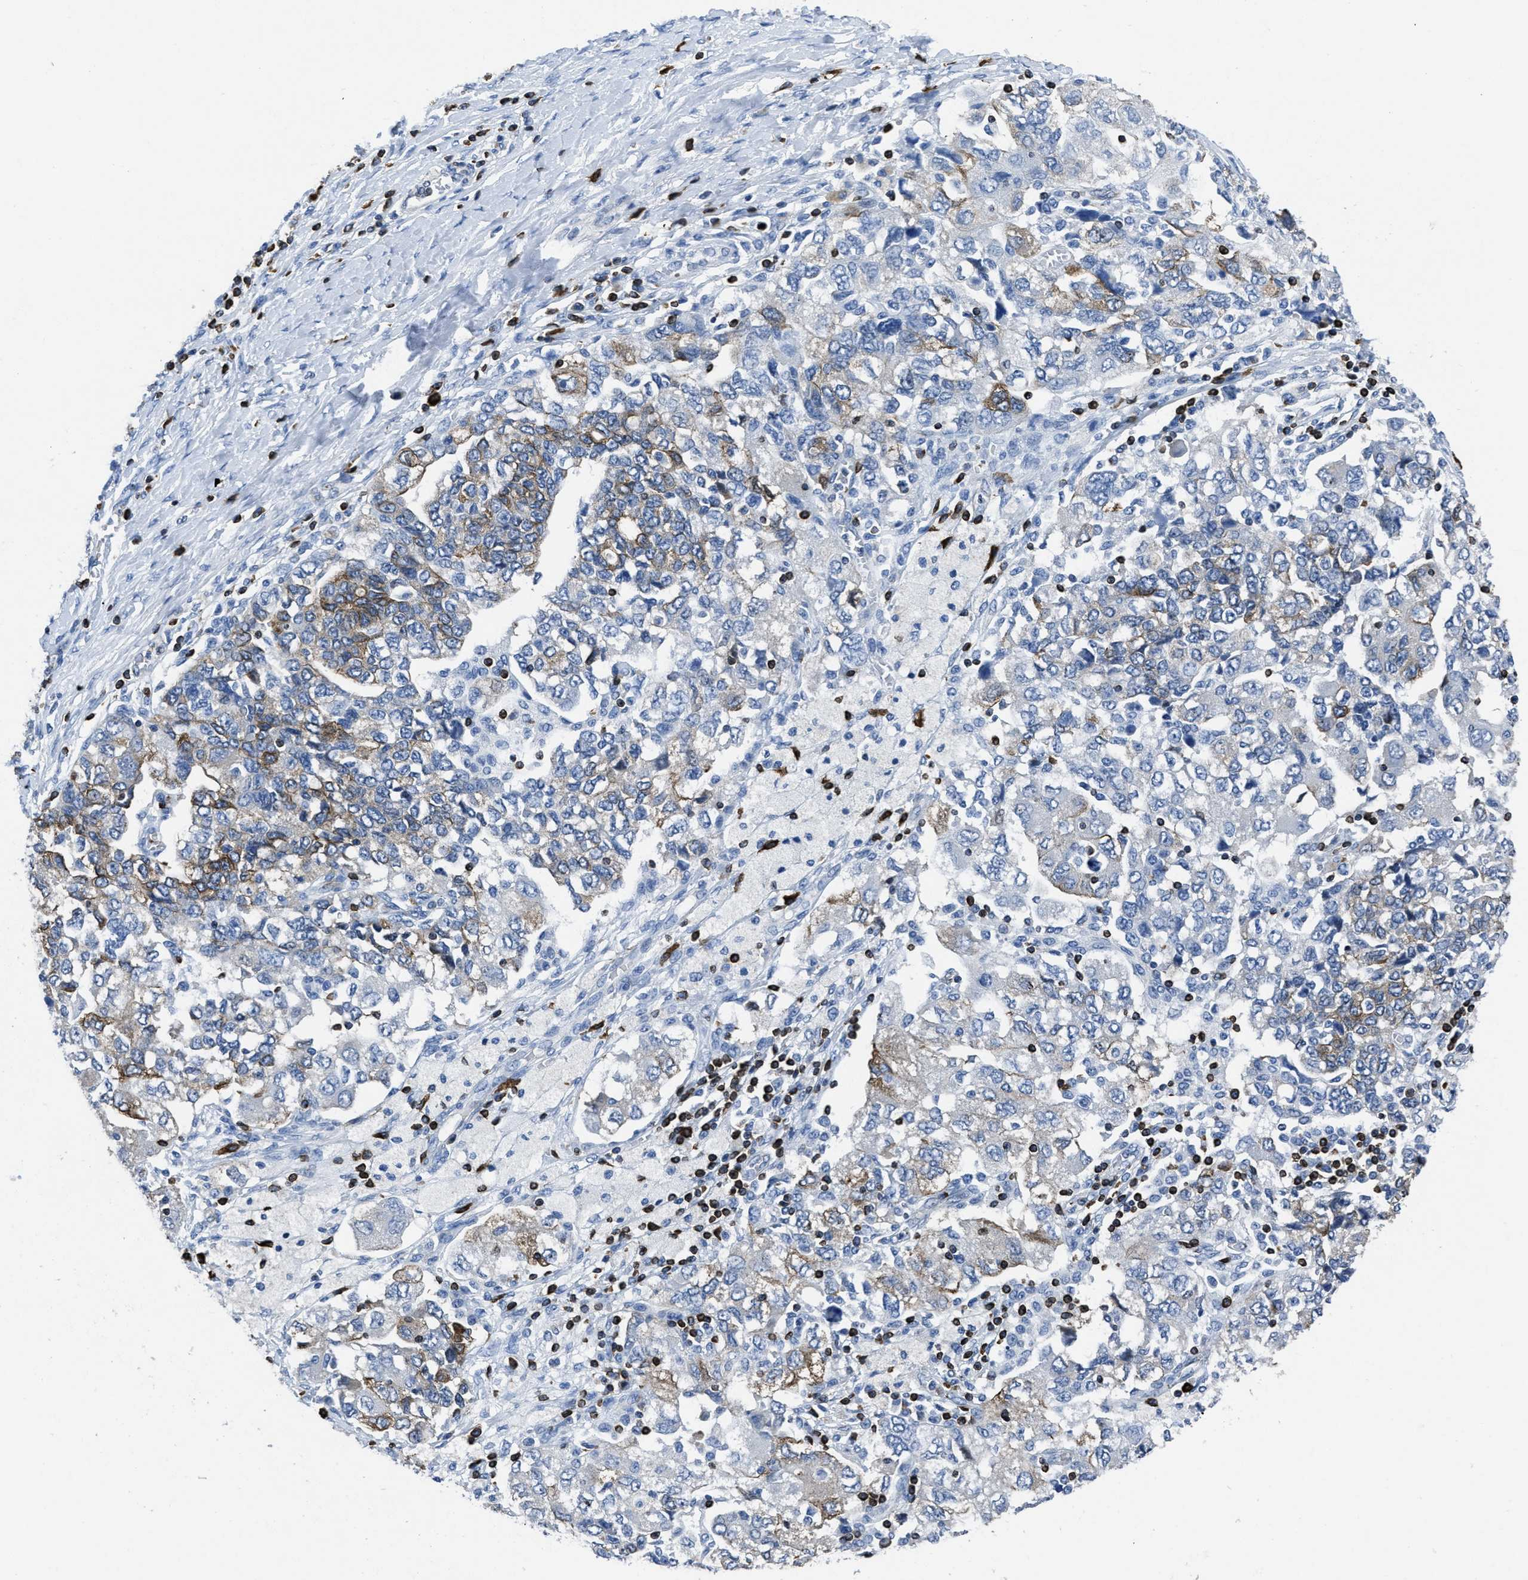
{"staining": {"intensity": "strong", "quantity": "<25%", "location": "cytoplasmic/membranous"}, "tissue": "ovarian cancer", "cell_type": "Tumor cells", "image_type": "cancer", "snomed": [{"axis": "morphology", "description": "Carcinoma, NOS"}, {"axis": "morphology", "description": "Cystadenocarcinoma, serous, NOS"}, {"axis": "topography", "description": "Ovary"}], "caption": "An image of human carcinoma (ovarian) stained for a protein shows strong cytoplasmic/membranous brown staining in tumor cells.", "gene": "ITGA3", "patient": {"sex": "female", "age": 69}}